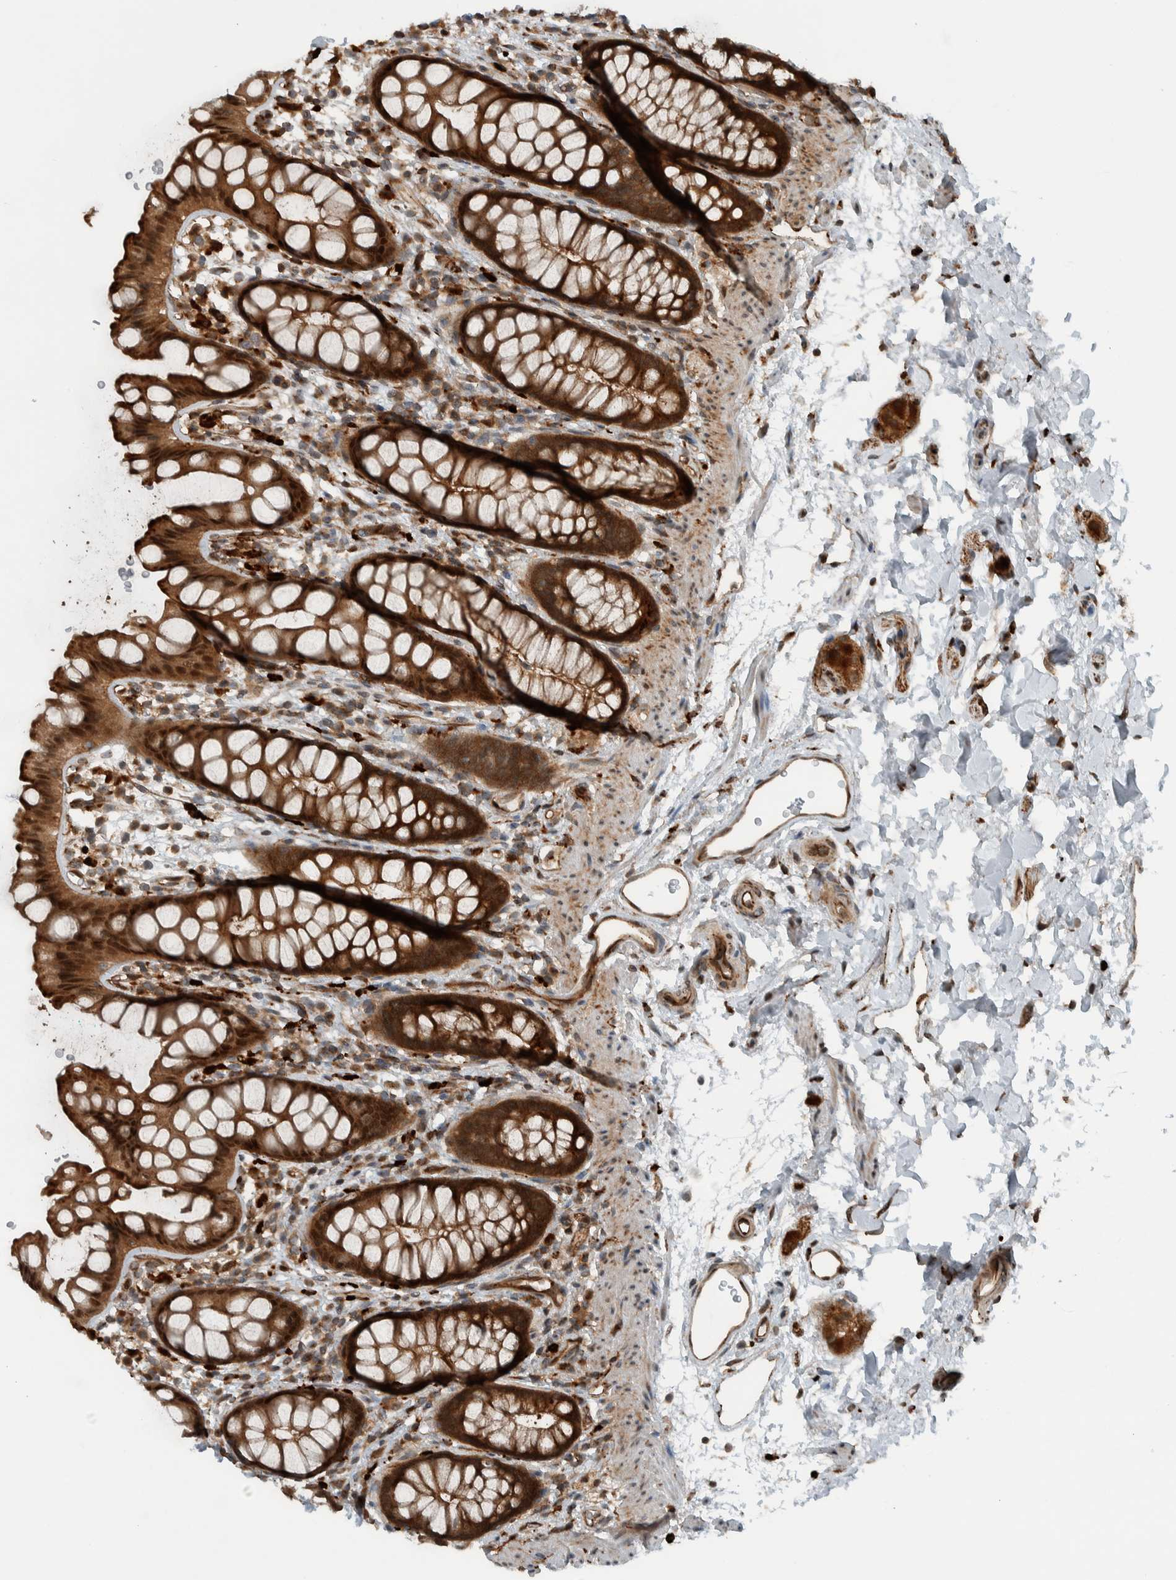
{"staining": {"intensity": "strong", "quantity": ">75%", "location": "cytoplasmic/membranous,nuclear"}, "tissue": "rectum", "cell_type": "Glandular cells", "image_type": "normal", "snomed": [{"axis": "morphology", "description": "Normal tissue, NOS"}, {"axis": "topography", "description": "Rectum"}], "caption": "IHC (DAB (3,3'-diaminobenzidine)) staining of unremarkable rectum exhibits strong cytoplasmic/membranous,nuclear protein expression in approximately >75% of glandular cells.", "gene": "GIGYF1", "patient": {"sex": "female", "age": 65}}